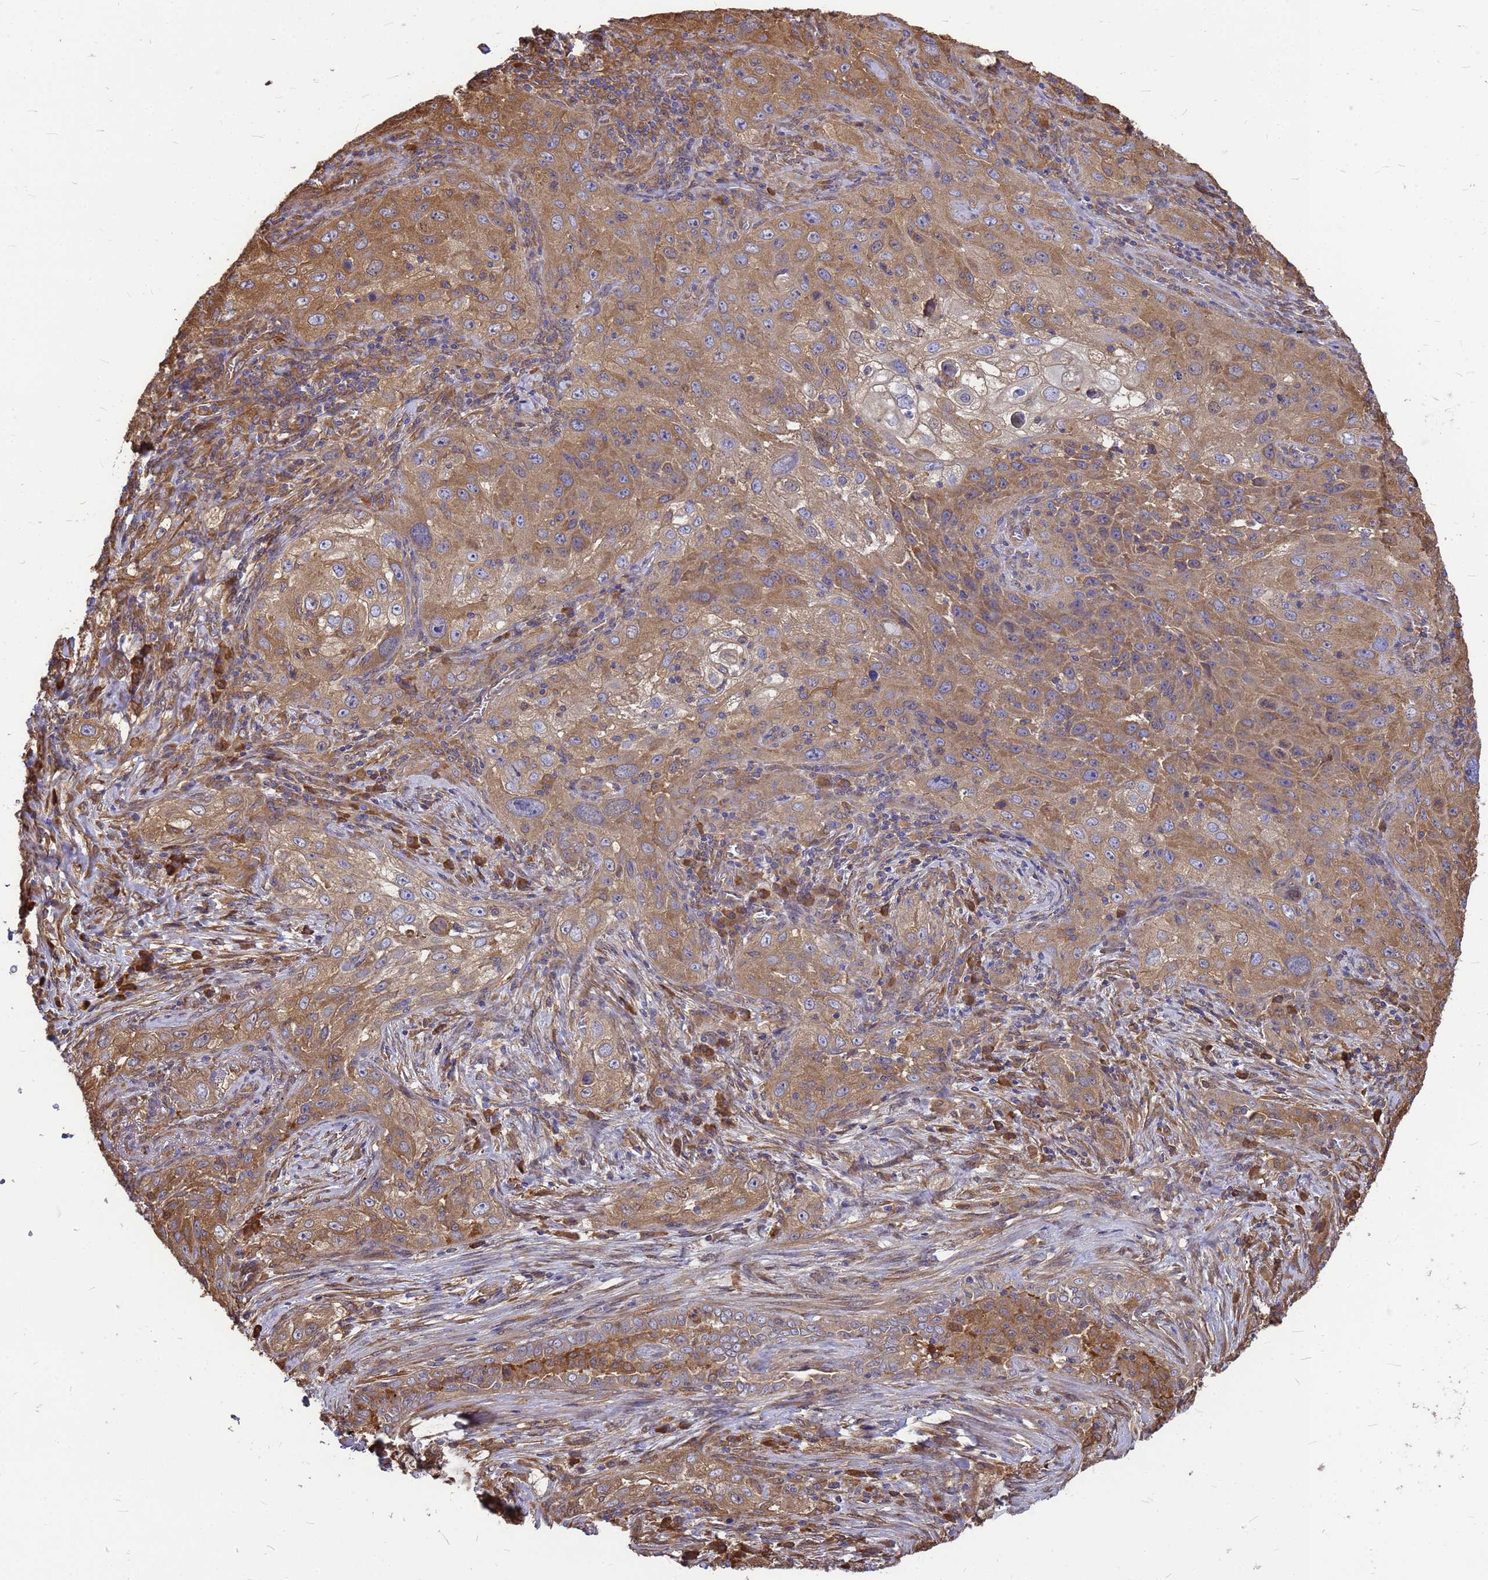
{"staining": {"intensity": "moderate", "quantity": ">75%", "location": "cytoplasmic/membranous"}, "tissue": "lung cancer", "cell_type": "Tumor cells", "image_type": "cancer", "snomed": [{"axis": "morphology", "description": "Squamous cell carcinoma, NOS"}, {"axis": "topography", "description": "Lung"}], "caption": "Lung cancer (squamous cell carcinoma) stained for a protein (brown) exhibits moderate cytoplasmic/membranous positive positivity in about >75% of tumor cells.", "gene": "GID4", "patient": {"sex": "female", "age": 69}}